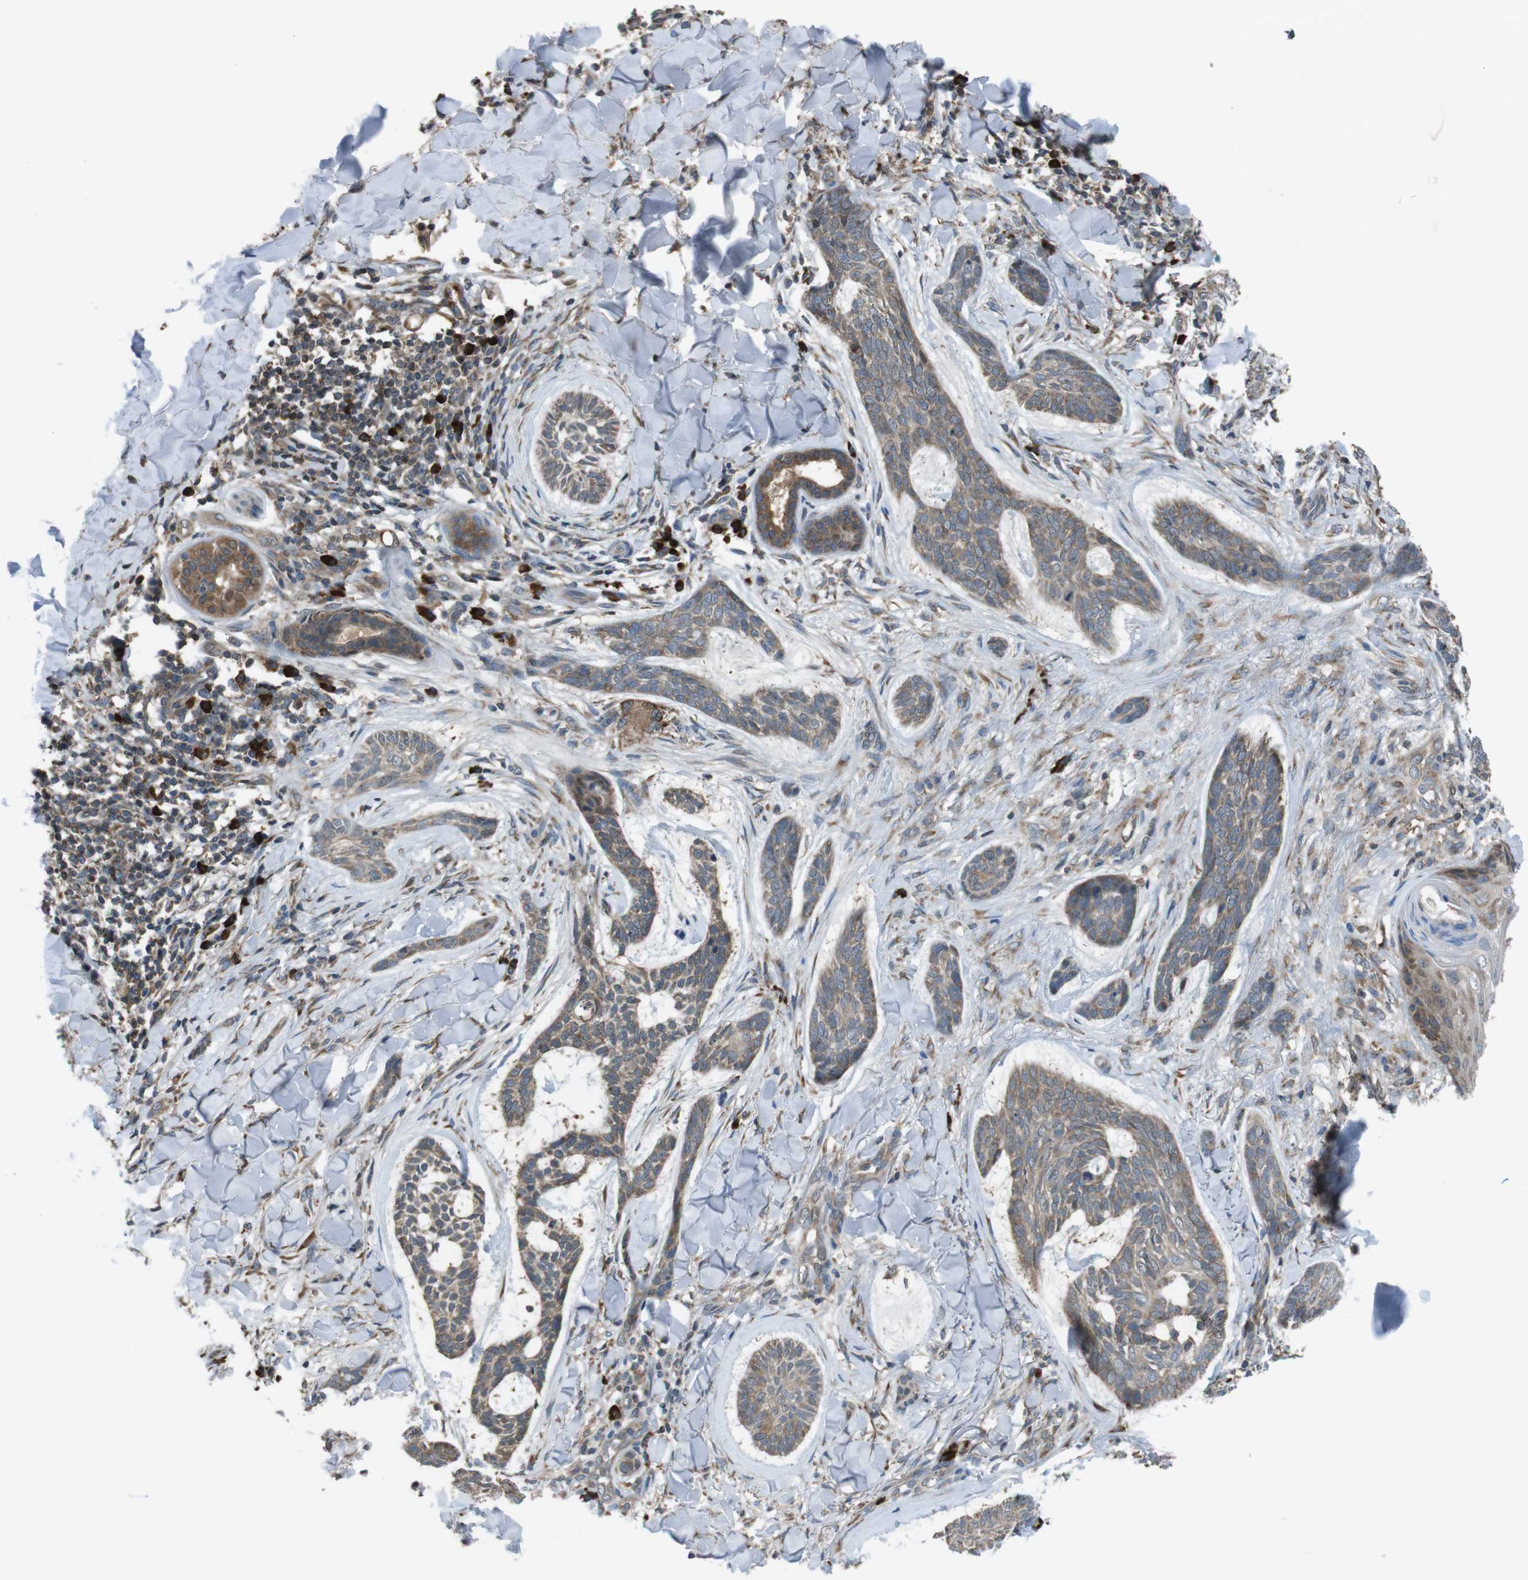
{"staining": {"intensity": "moderate", "quantity": ">75%", "location": "cytoplasmic/membranous"}, "tissue": "skin cancer", "cell_type": "Tumor cells", "image_type": "cancer", "snomed": [{"axis": "morphology", "description": "Basal cell carcinoma"}, {"axis": "topography", "description": "Skin"}], "caption": "Approximately >75% of tumor cells in human basal cell carcinoma (skin) display moderate cytoplasmic/membranous protein staining as visualized by brown immunohistochemical staining.", "gene": "SSR3", "patient": {"sex": "male", "age": 43}}